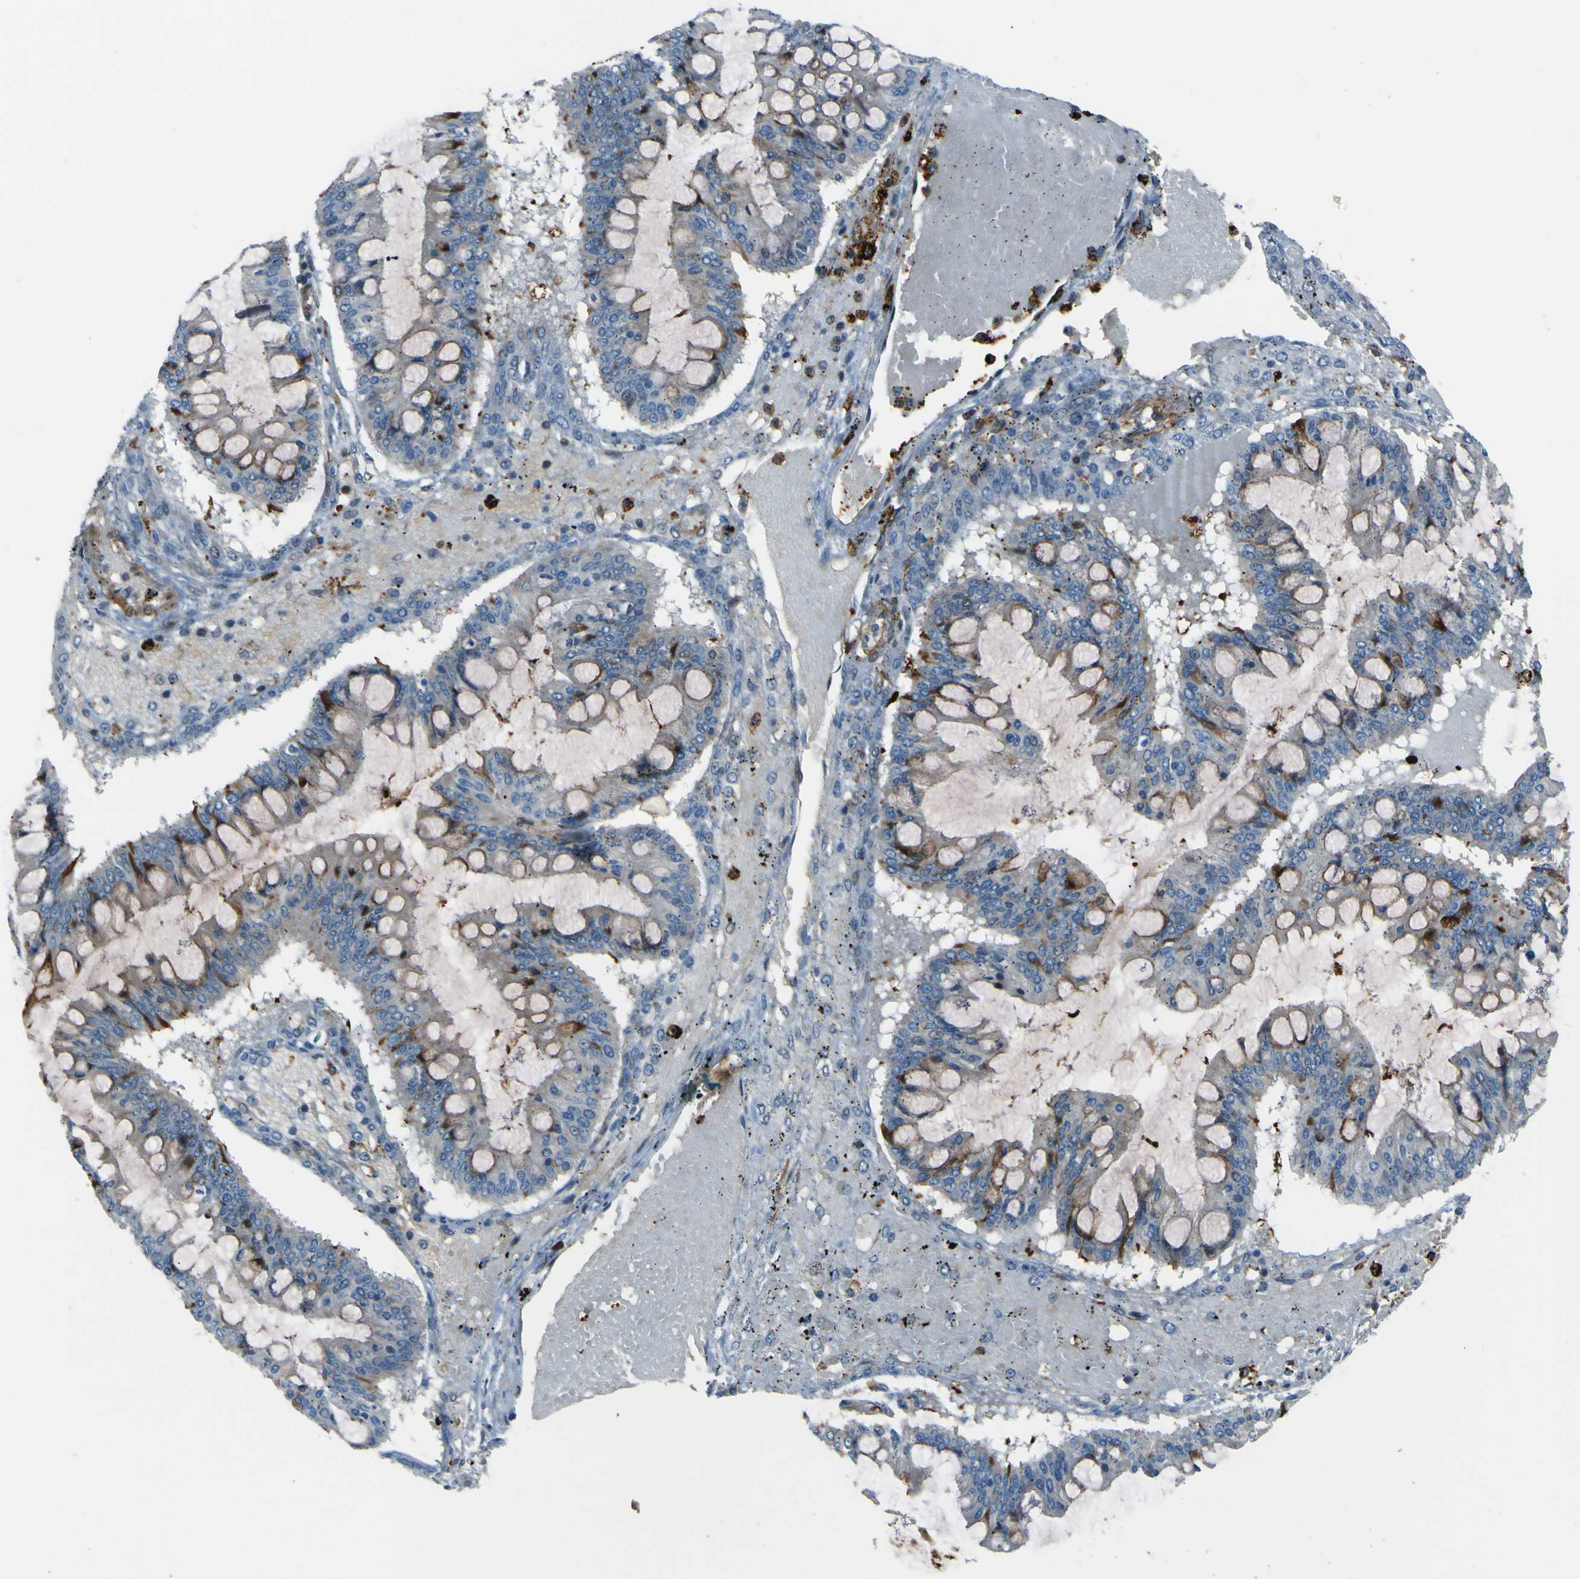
{"staining": {"intensity": "weak", "quantity": "<25%", "location": "cytoplasmic/membranous,nuclear"}, "tissue": "ovarian cancer", "cell_type": "Tumor cells", "image_type": "cancer", "snomed": [{"axis": "morphology", "description": "Cystadenocarcinoma, mucinous, NOS"}, {"axis": "topography", "description": "Ovary"}], "caption": "The image exhibits no staining of tumor cells in mucinous cystadenocarcinoma (ovarian).", "gene": "PCDHB5", "patient": {"sex": "female", "age": 73}}